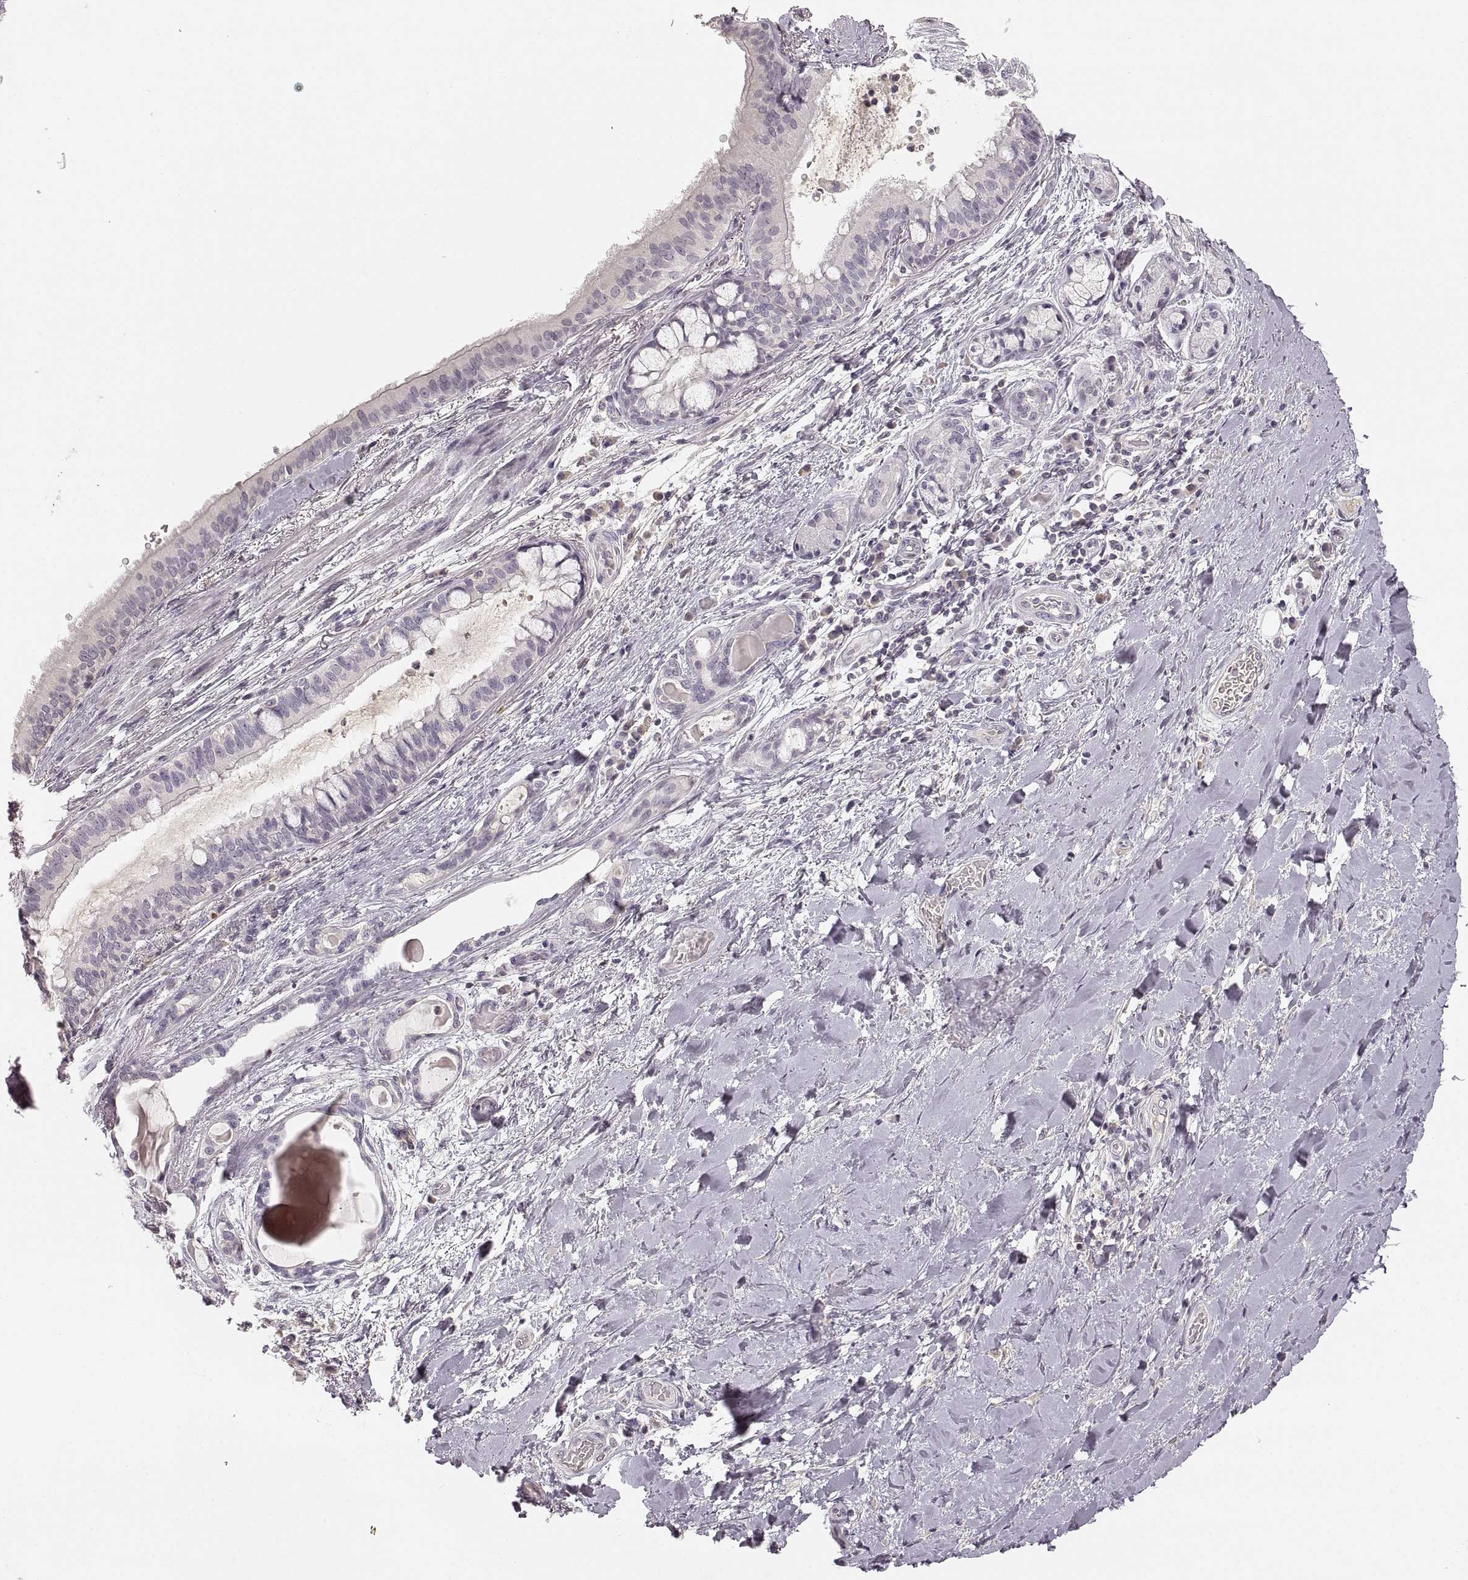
{"staining": {"intensity": "negative", "quantity": "none", "location": "none"}, "tissue": "bronchus", "cell_type": "Respiratory epithelial cells", "image_type": "normal", "snomed": [{"axis": "morphology", "description": "Normal tissue, NOS"}, {"axis": "morphology", "description": "Squamous cell carcinoma, NOS"}, {"axis": "topography", "description": "Bronchus"}, {"axis": "topography", "description": "Lung"}], "caption": "An immunohistochemistry photomicrograph of benign bronchus is shown. There is no staining in respiratory epithelial cells of bronchus. (Immunohistochemistry, brightfield microscopy, high magnification).", "gene": "RUNDC3A", "patient": {"sex": "male", "age": 69}}